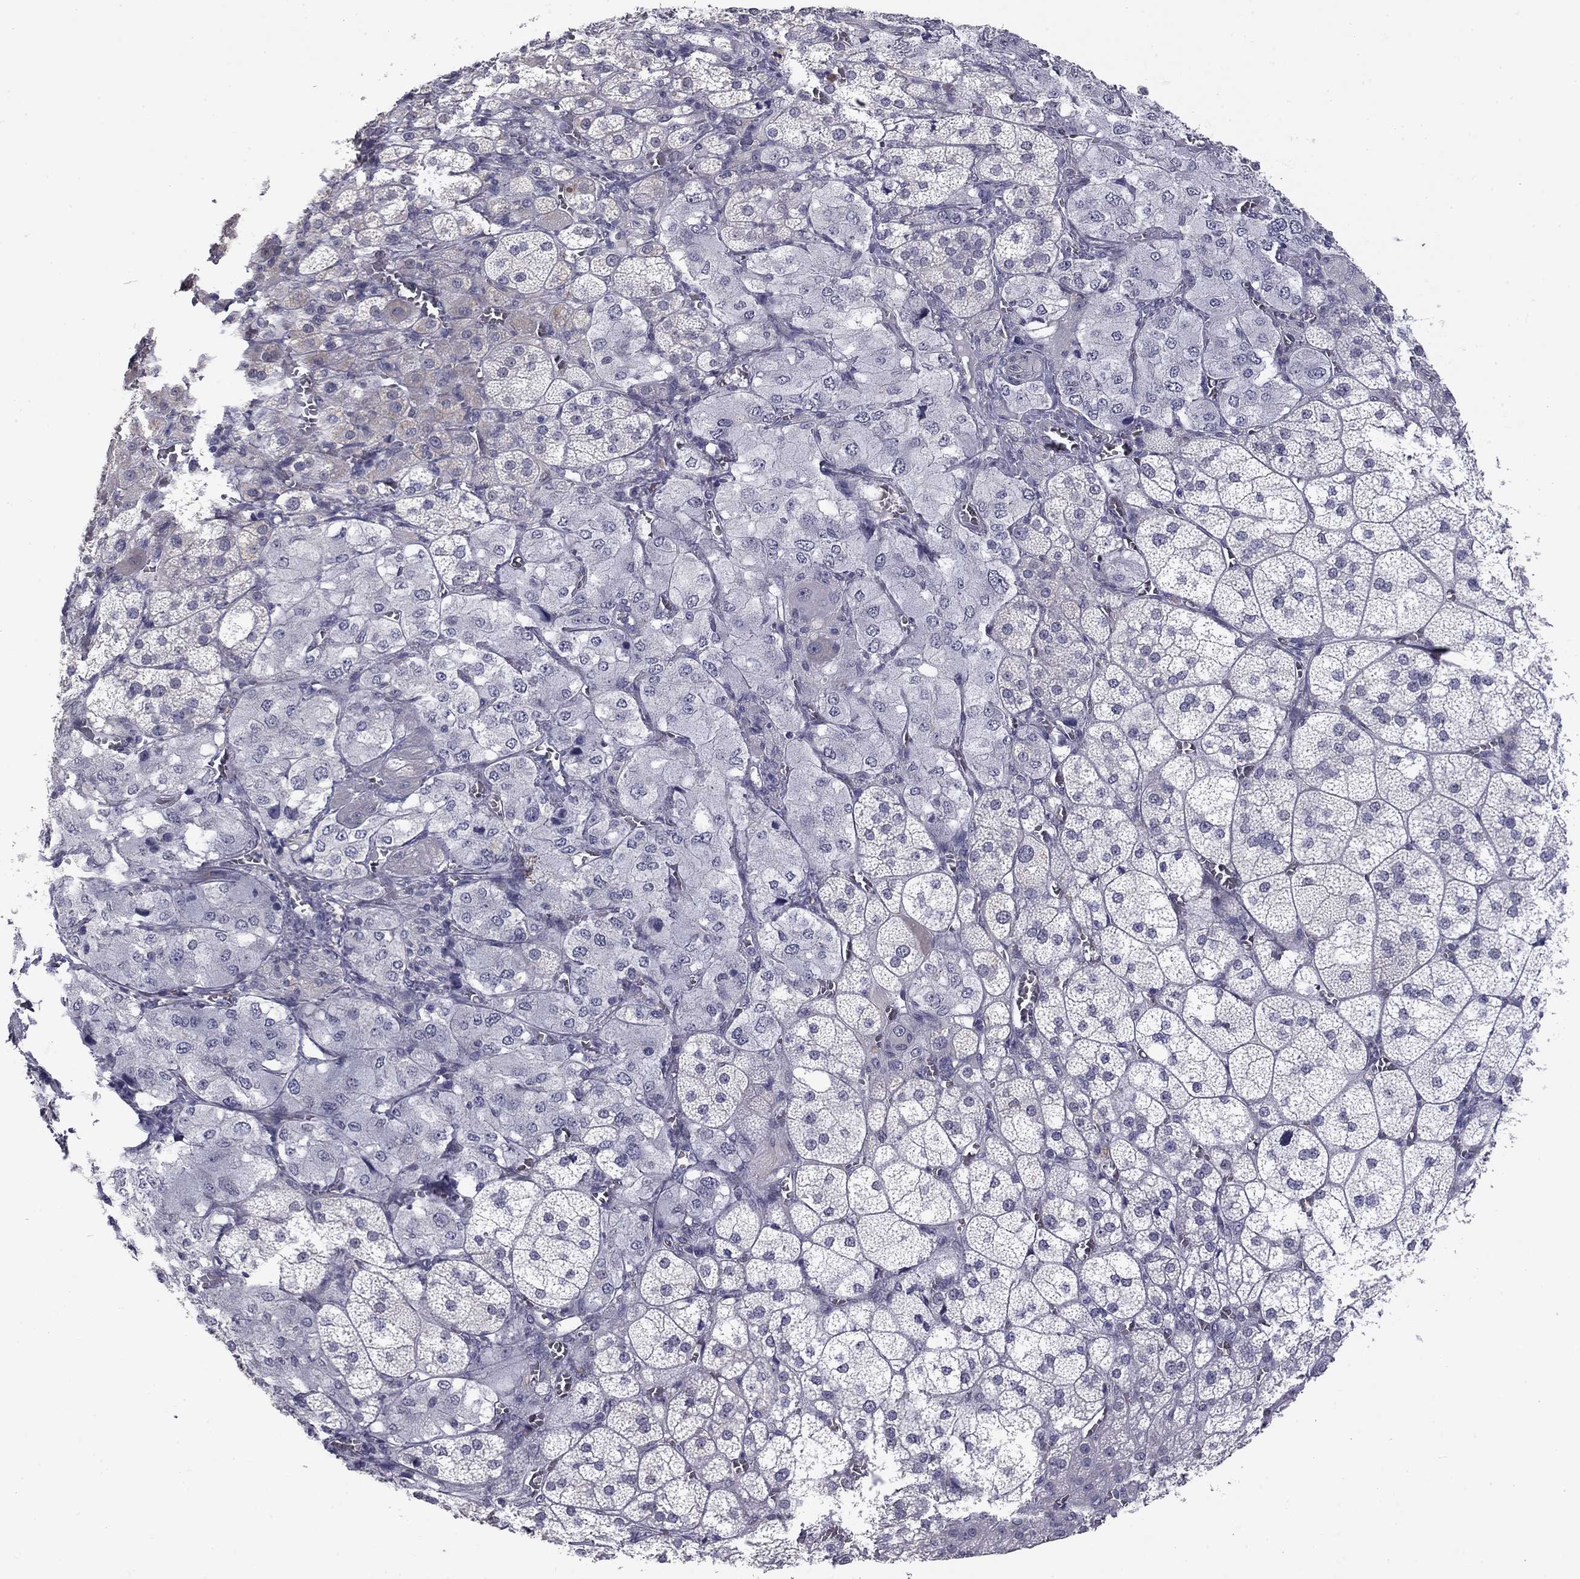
{"staining": {"intensity": "negative", "quantity": "none", "location": "none"}, "tissue": "adrenal gland", "cell_type": "Glandular cells", "image_type": "normal", "snomed": [{"axis": "morphology", "description": "Normal tissue, NOS"}, {"axis": "topography", "description": "Adrenal gland"}], "caption": "Immunohistochemistry (IHC) photomicrograph of benign adrenal gland stained for a protein (brown), which demonstrates no positivity in glandular cells.", "gene": "PRRT2", "patient": {"sex": "female", "age": 60}}